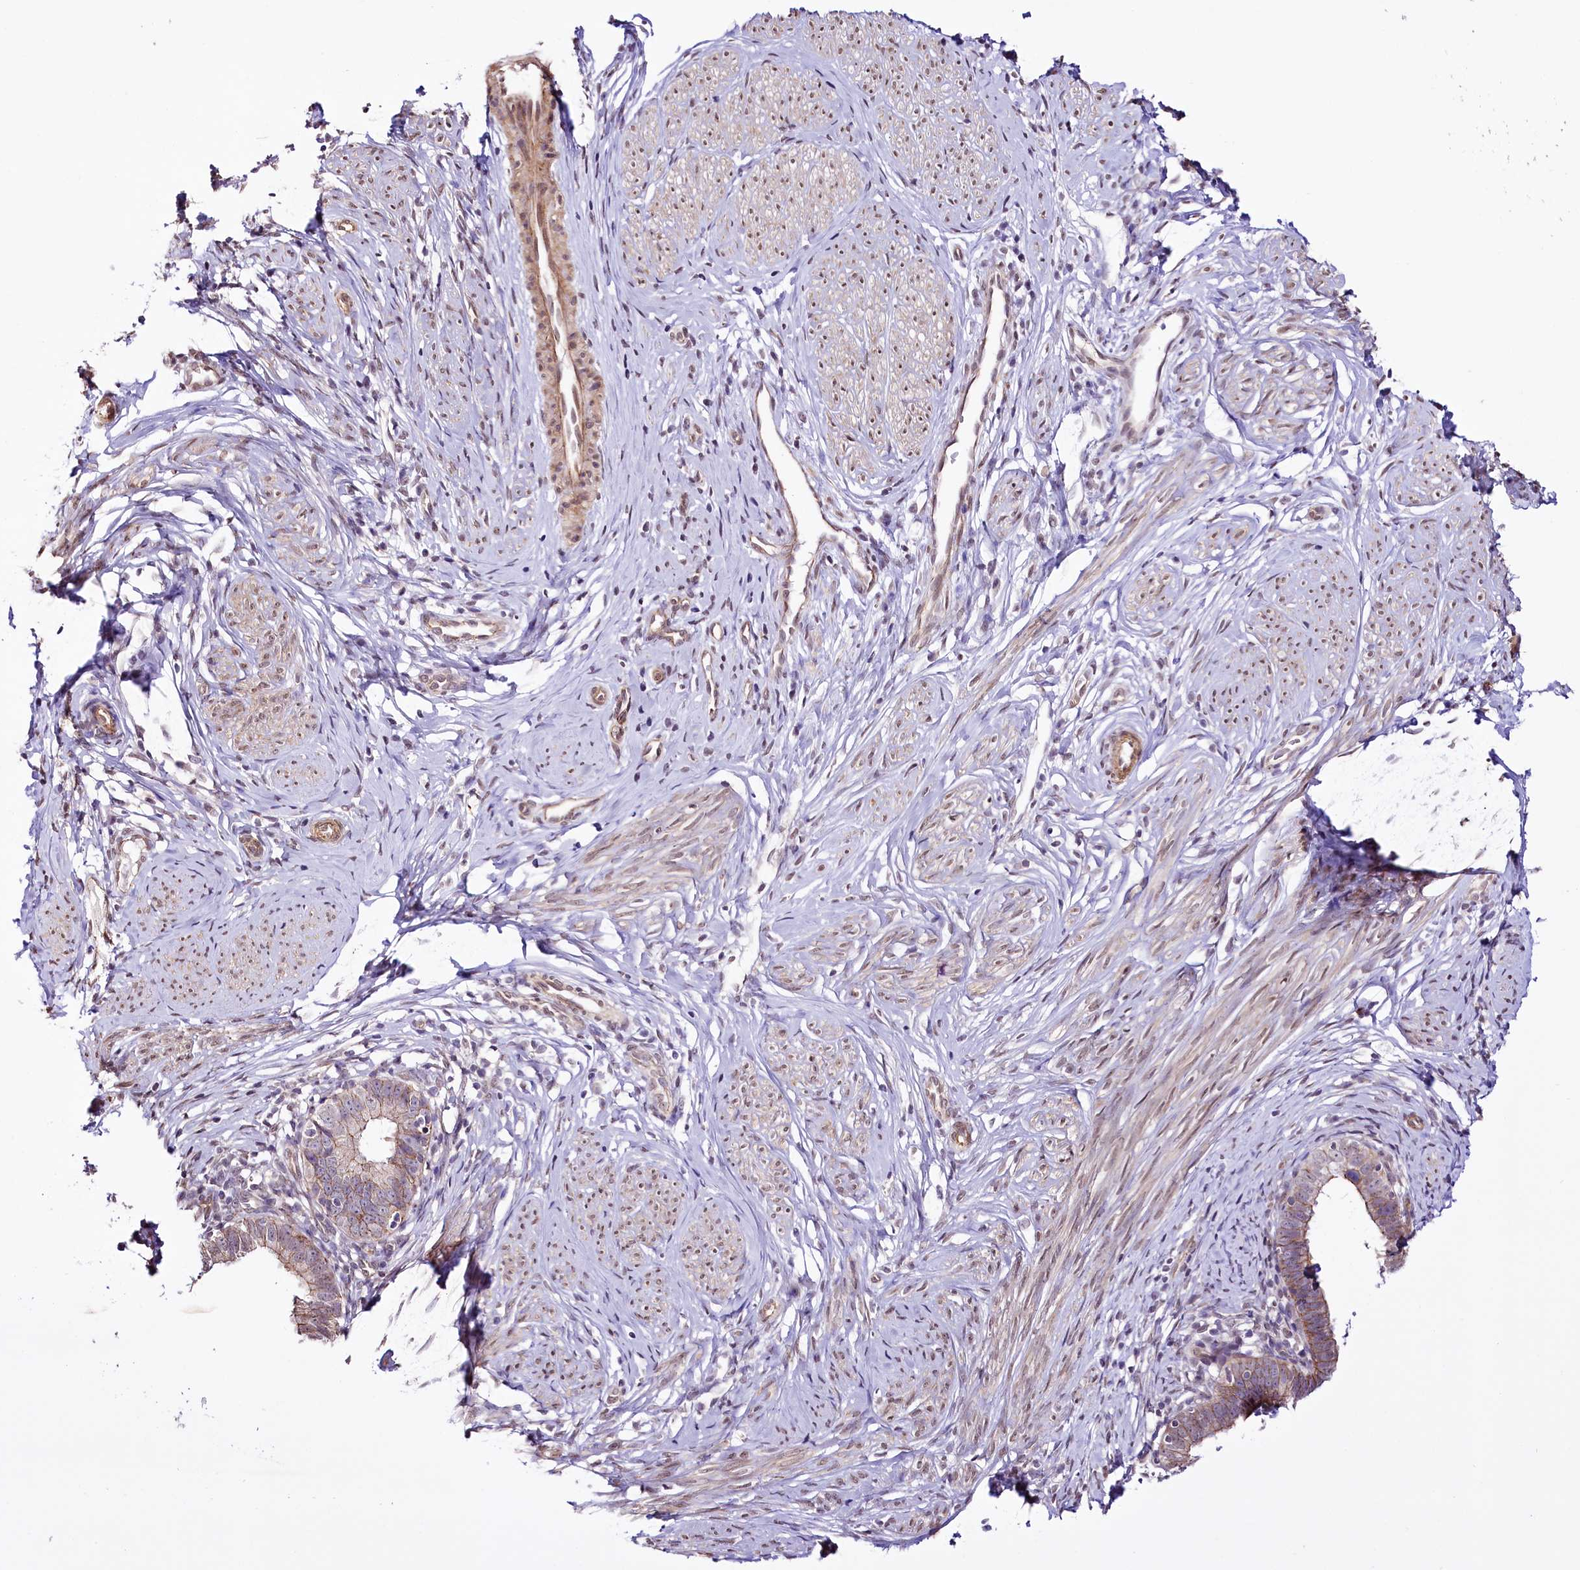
{"staining": {"intensity": "moderate", "quantity": "25%-75%", "location": "cytoplasmic/membranous"}, "tissue": "cervical cancer", "cell_type": "Tumor cells", "image_type": "cancer", "snomed": [{"axis": "morphology", "description": "Adenocarcinoma, NOS"}, {"axis": "topography", "description": "Cervix"}], "caption": "Immunohistochemistry (IHC) staining of cervical adenocarcinoma, which shows medium levels of moderate cytoplasmic/membranous staining in approximately 25%-75% of tumor cells indicating moderate cytoplasmic/membranous protein staining. The staining was performed using DAB (brown) for protein detection and nuclei were counterstained in hematoxylin (blue).", "gene": "ST7", "patient": {"sex": "female", "age": 36}}